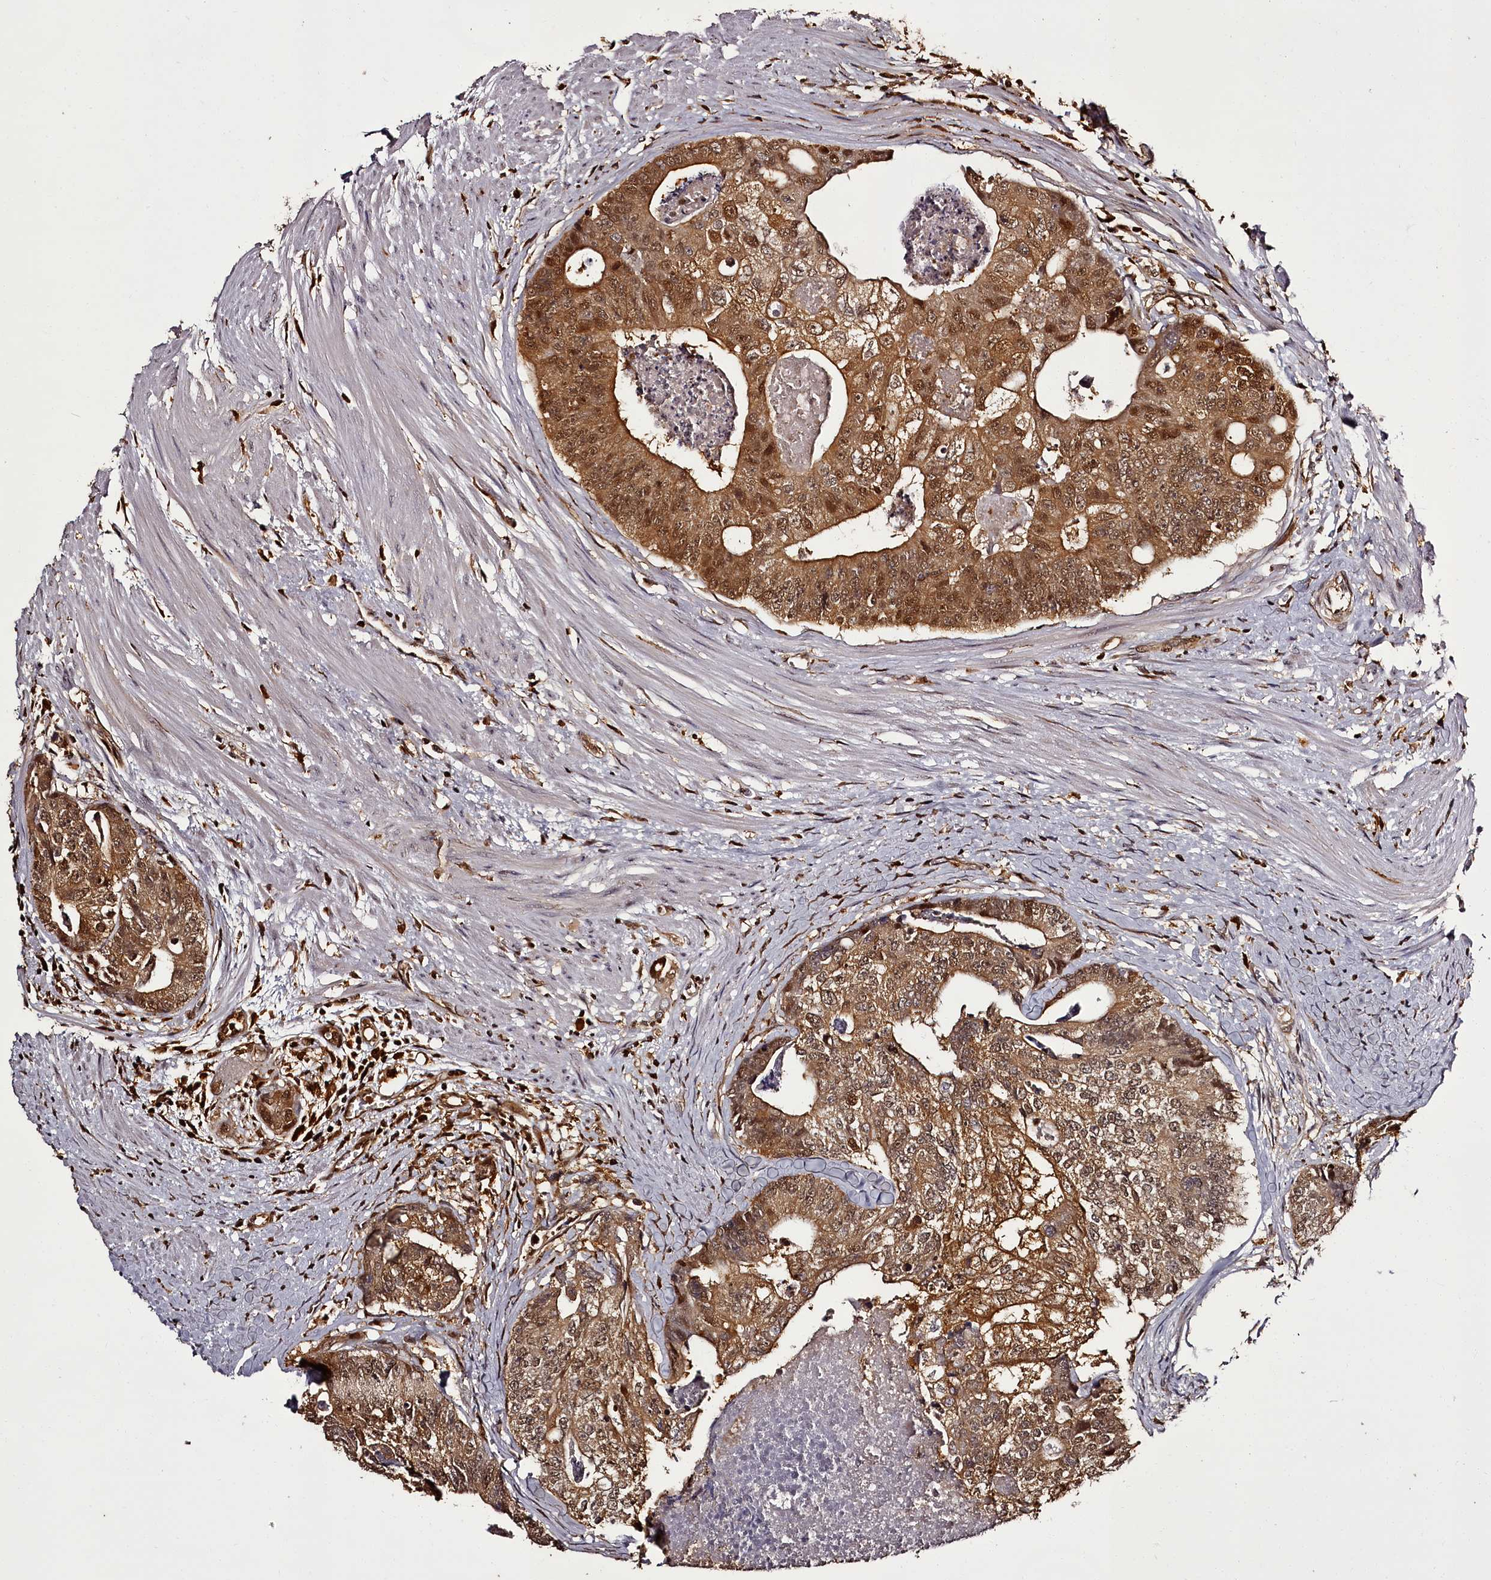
{"staining": {"intensity": "moderate", "quantity": ">75%", "location": "cytoplasmic/membranous,nuclear"}, "tissue": "colorectal cancer", "cell_type": "Tumor cells", "image_type": "cancer", "snomed": [{"axis": "morphology", "description": "Adenocarcinoma, NOS"}, {"axis": "topography", "description": "Colon"}], "caption": "Immunohistochemistry (IHC) image of neoplastic tissue: colorectal cancer stained using immunohistochemistry (IHC) displays medium levels of moderate protein expression localized specifically in the cytoplasmic/membranous and nuclear of tumor cells, appearing as a cytoplasmic/membranous and nuclear brown color.", "gene": "NPRL2", "patient": {"sex": "female", "age": 67}}